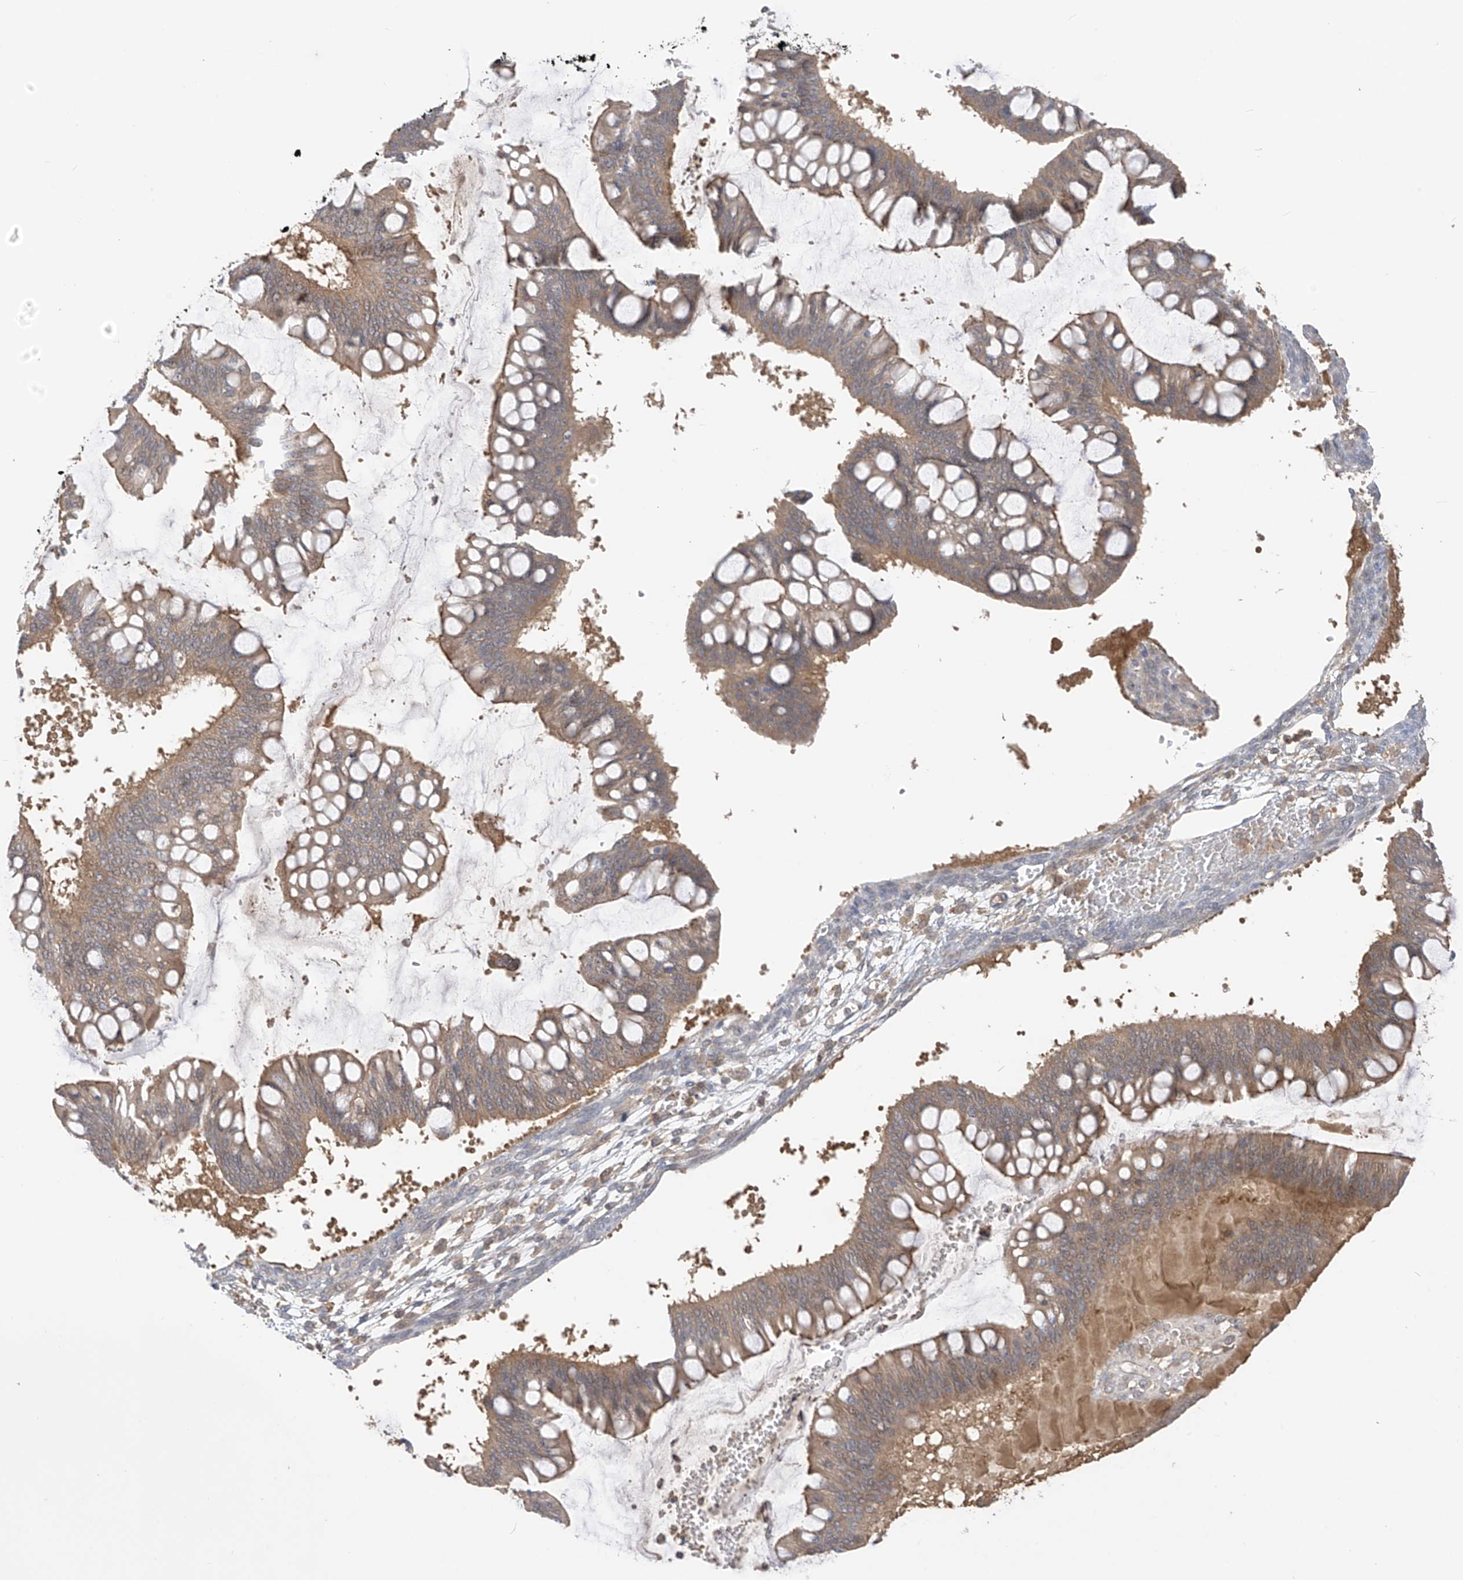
{"staining": {"intensity": "moderate", "quantity": ">75%", "location": "cytoplasmic/membranous"}, "tissue": "ovarian cancer", "cell_type": "Tumor cells", "image_type": "cancer", "snomed": [{"axis": "morphology", "description": "Cystadenocarcinoma, mucinous, NOS"}, {"axis": "topography", "description": "Ovary"}], "caption": "Ovarian cancer (mucinous cystadenocarcinoma) tissue displays moderate cytoplasmic/membranous expression in approximately >75% of tumor cells", "gene": "CACNA2D4", "patient": {"sex": "female", "age": 73}}